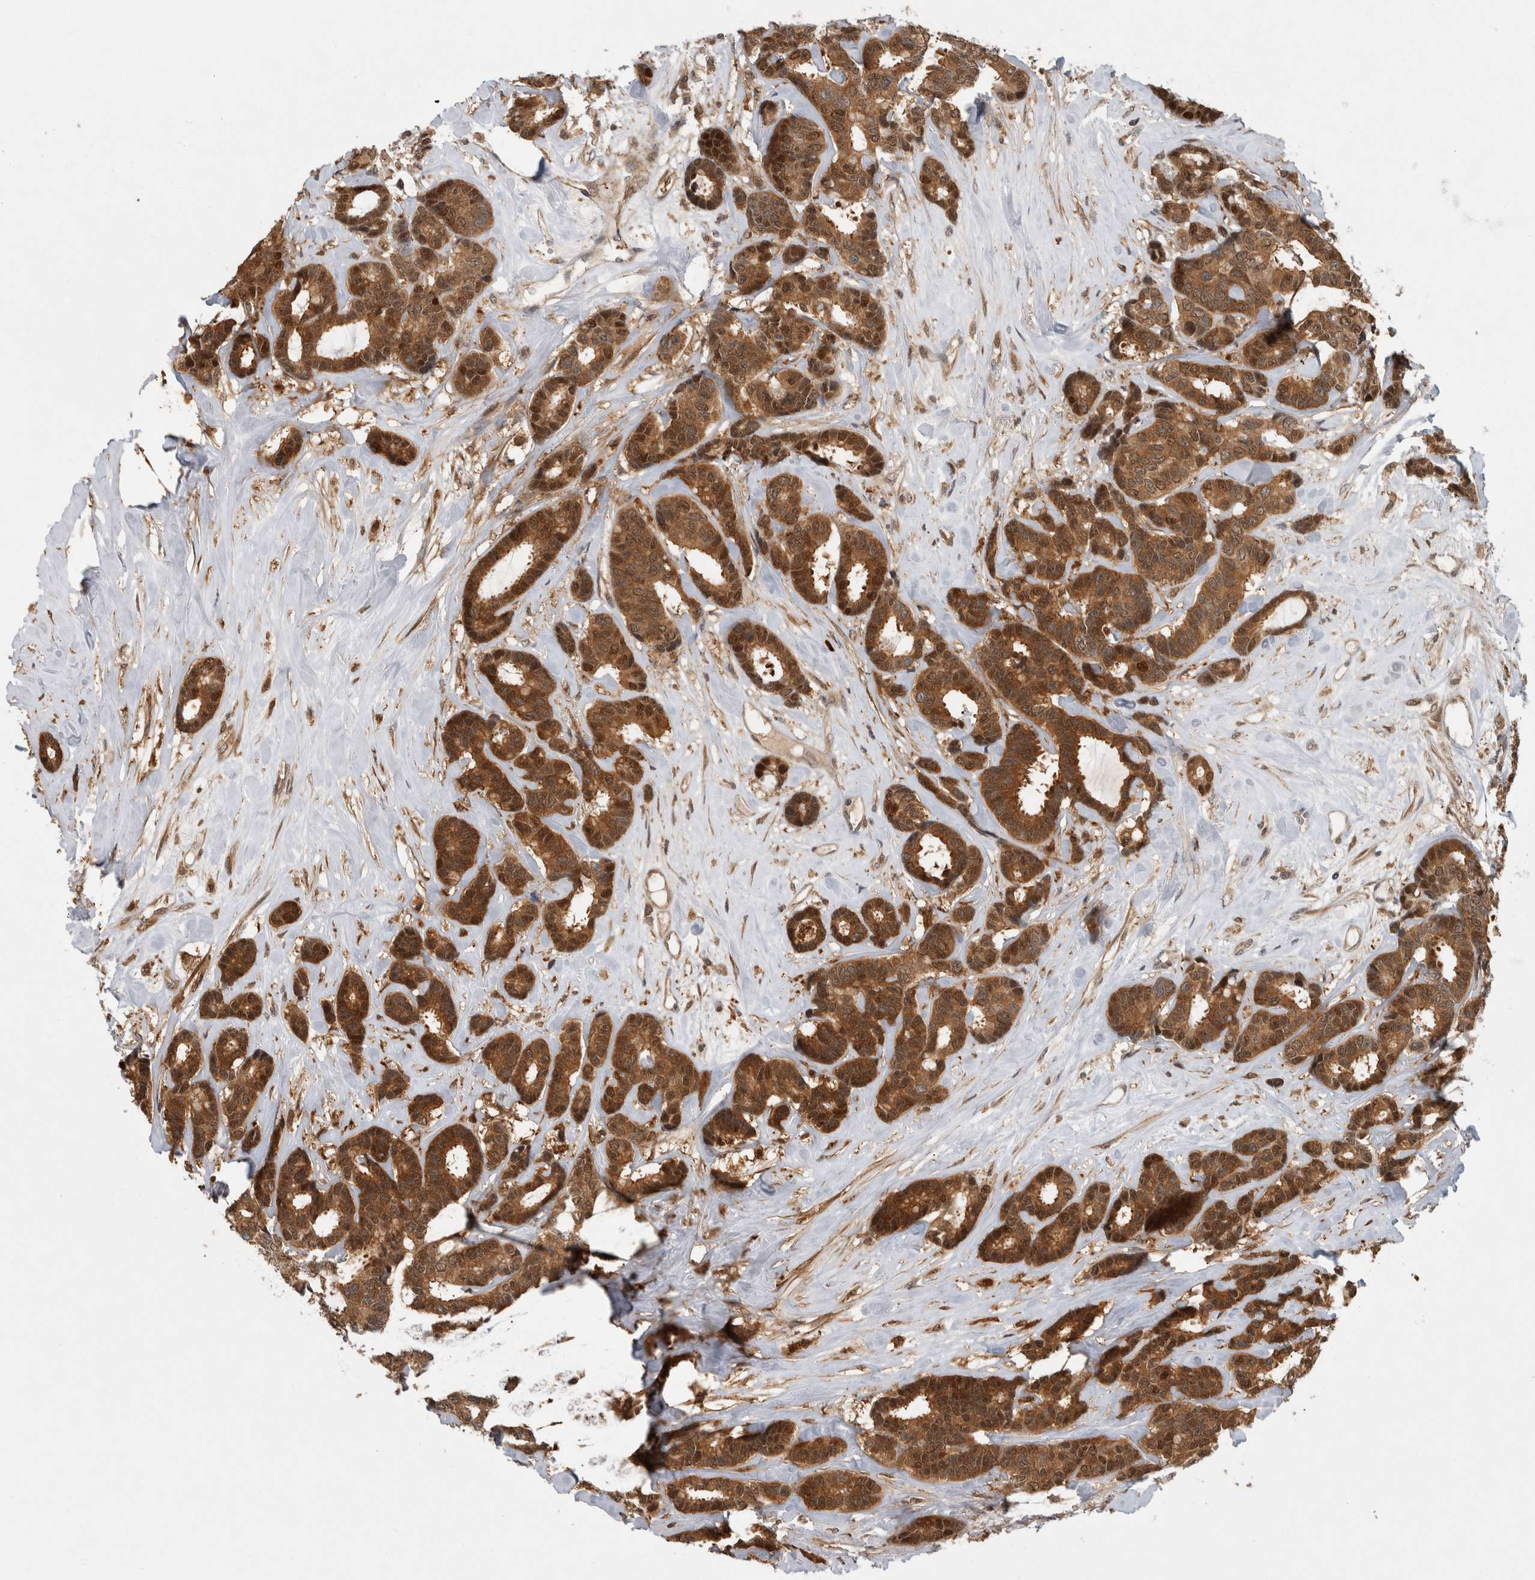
{"staining": {"intensity": "strong", "quantity": ">75%", "location": "cytoplasmic/membranous,nuclear"}, "tissue": "breast cancer", "cell_type": "Tumor cells", "image_type": "cancer", "snomed": [{"axis": "morphology", "description": "Duct carcinoma"}, {"axis": "topography", "description": "Breast"}], "caption": "A high-resolution image shows immunohistochemistry (IHC) staining of intraductal carcinoma (breast), which reveals strong cytoplasmic/membranous and nuclear expression in about >75% of tumor cells.", "gene": "ASTN2", "patient": {"sex": "female", "age": 87}}